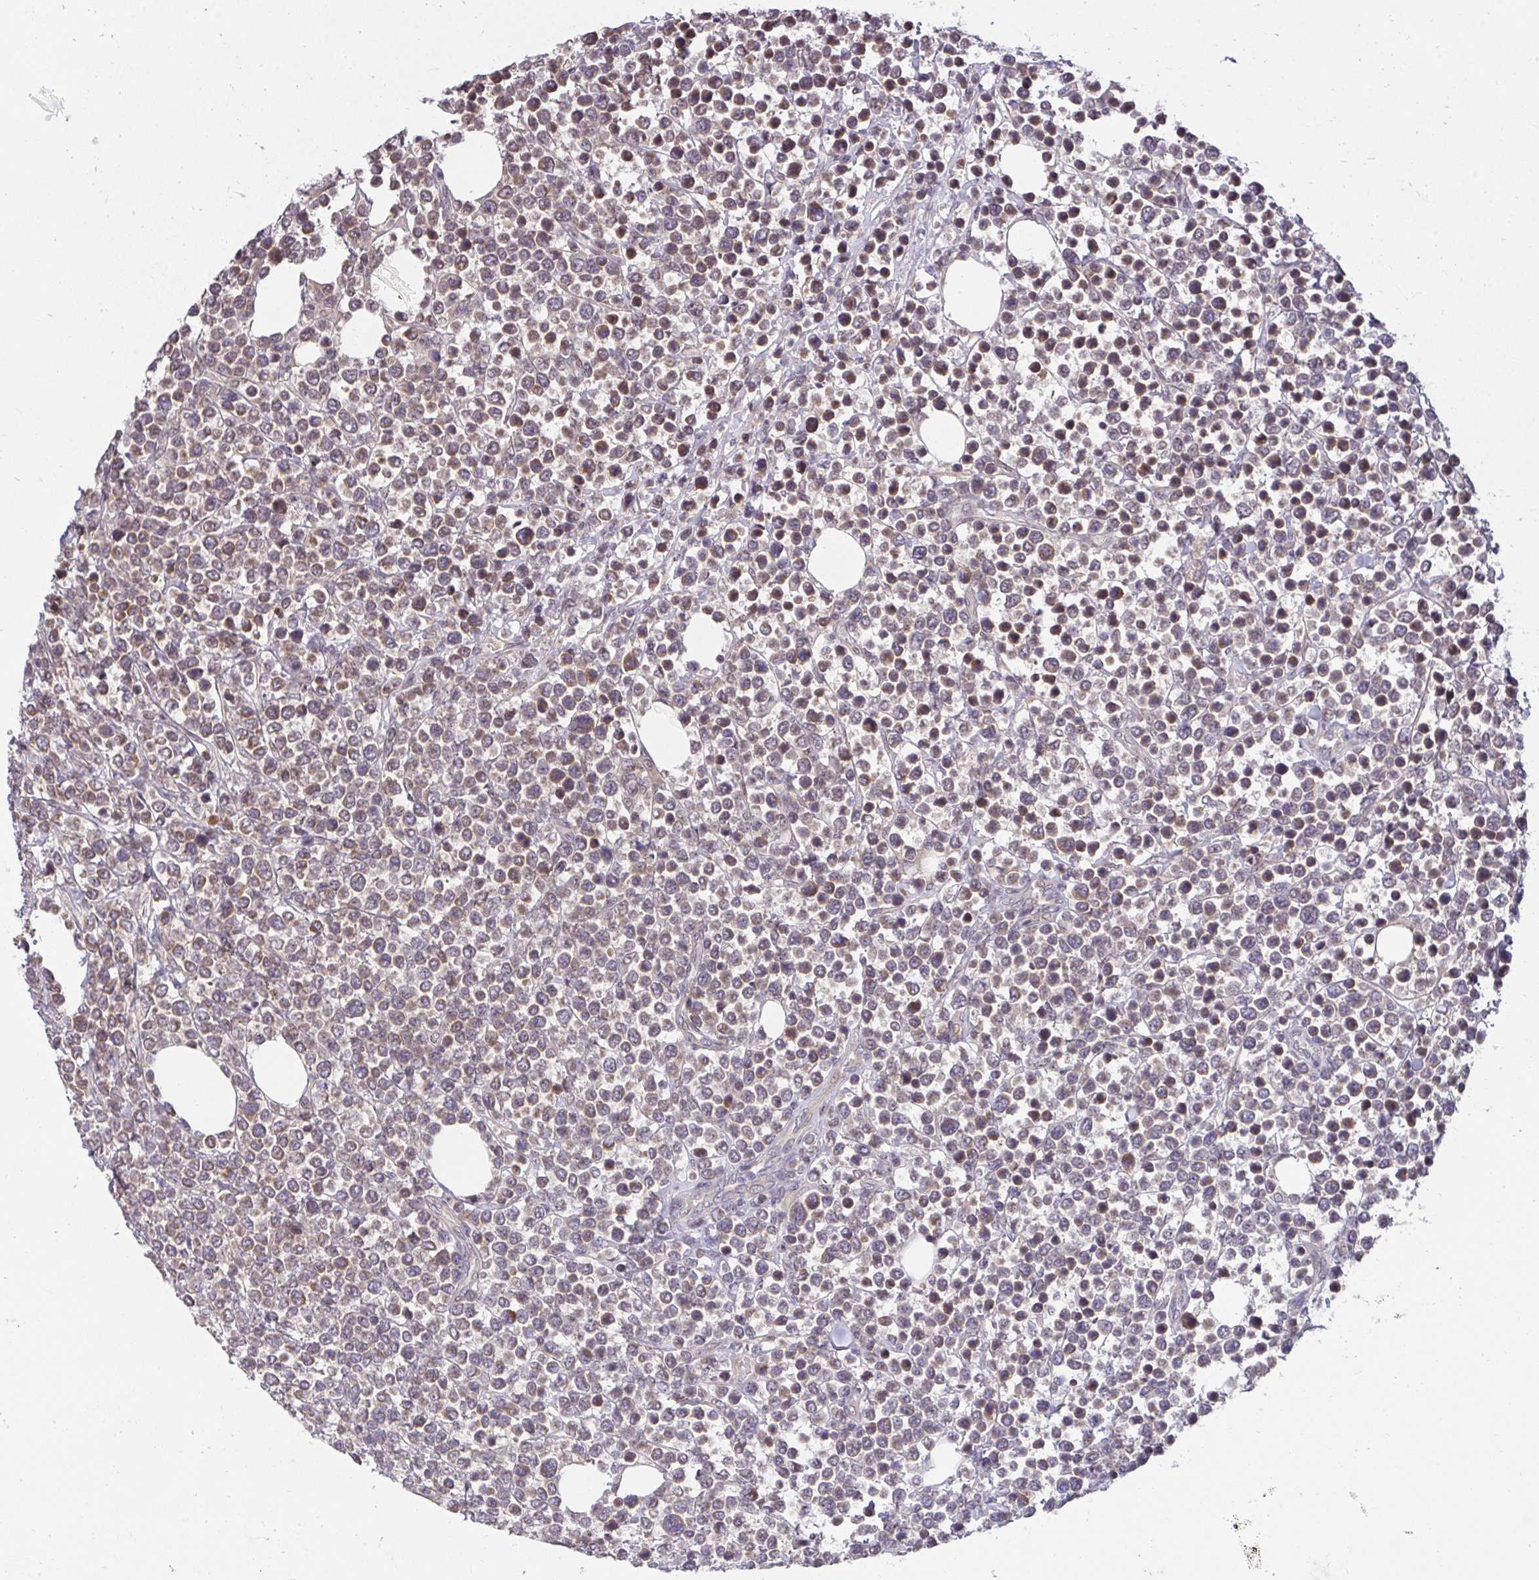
{"staining": {"intensity": "moderate", "quantity": "25%-75%", "location": "cytoplasmic/membranous"}, "tissue": "lymphoma", "cell_type": "Tumor cells", "image_type": "cancer", "snomed": [{"axis": "morphology", "description": "Malignant lymphoma, non-Hodgkin's type, High grade"}, {"axis": "topography", "description": "Soft tissue"}], "caption": "The micrograph reveals staining of high-grade malignant lymphoma, non-Hodgkin's type, revealing moderate cytoplasmic/membranous protein positivity (brown color) within tumor cells.", "gene": "RDH14", "patient": {"sex": "female", "age": 56}}